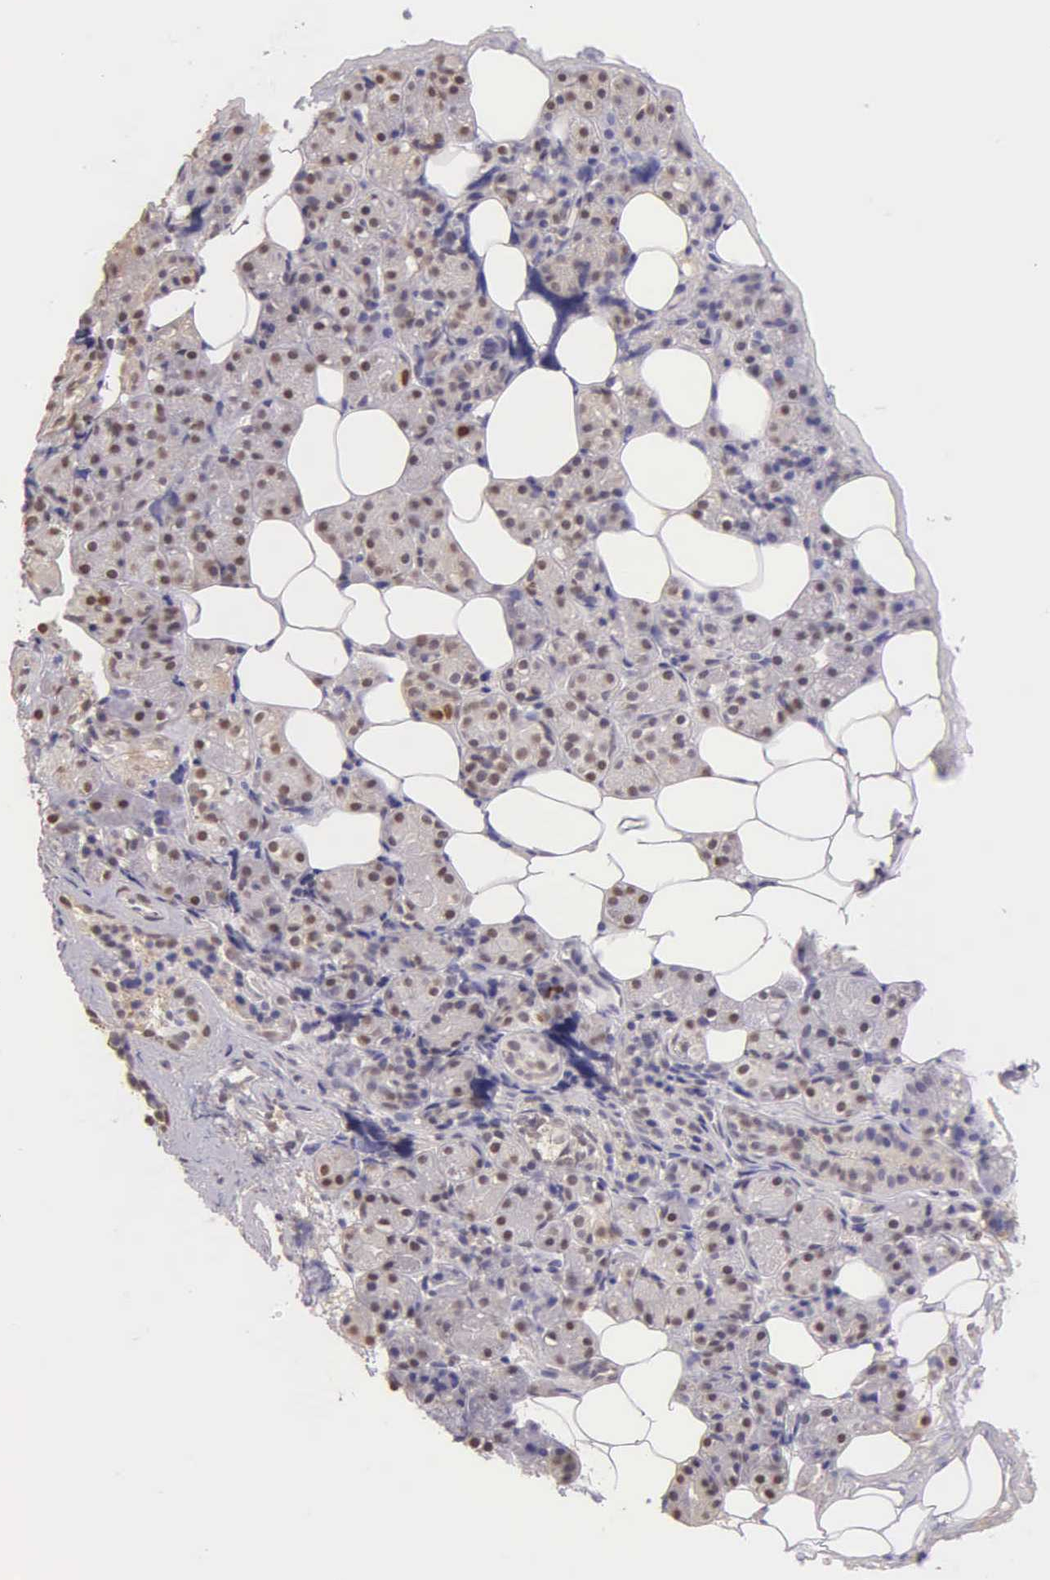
{"staining": {"intensity": "moderate", "quantity": "25%-75%", "location": "nuclear"}, "tissue": "salivary gland", "cell_type": "Glandular cells", "image_type": "normal", "snomed": [{"axis": "morphology", "description": "Normal tissue, NOS"}, {"axis": "topography", "description": "Salivary gland"}], "caption": "Immunohistochemical staining of unremarkable human salivary gland displays medium levels of moderate nuclear expression in about 25%-75% of glandular cells.", "gene": "MKI67", "patient": {"sex": "female", "age": 55}}